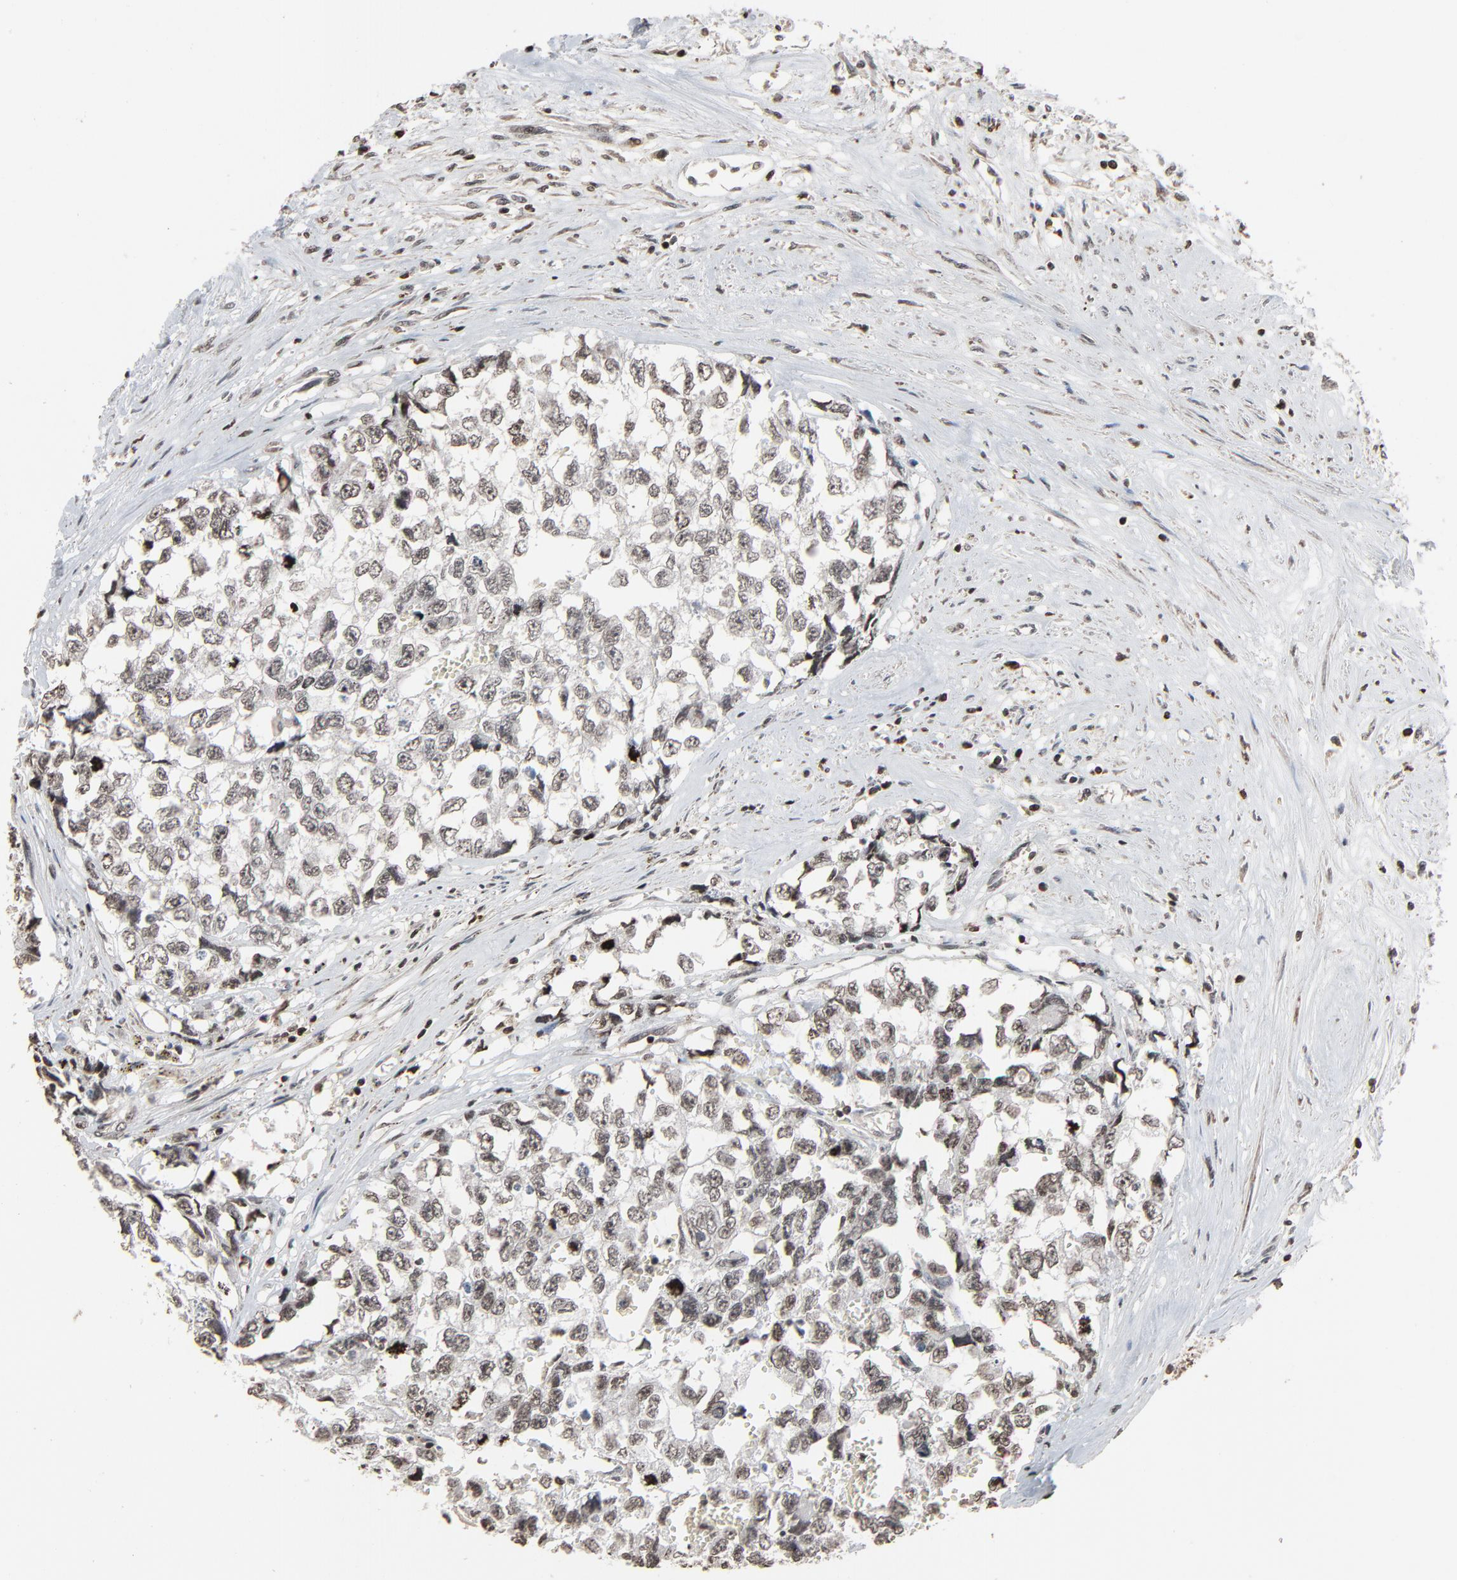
{"staining": {"intensity": "weak", "quantity": ">75%", "location": "nuclear"}, "tissue": "testis cancer", "cell_type": "Tumor cells", "image_type": "cancer", "snomed": [{"axis": "morphology", "description": "Carcinoma, Embryonal, NOS"}, {"axis": "topography", "description": "Testis"}], "caption": "The immunohistochemical stain labels weak nuclear staining in tumor cells of testis cancer (embryonal carcinoma) tissue.", "gene": "RPS6KA3", "patient": {"sex": "male", "age": 31}}